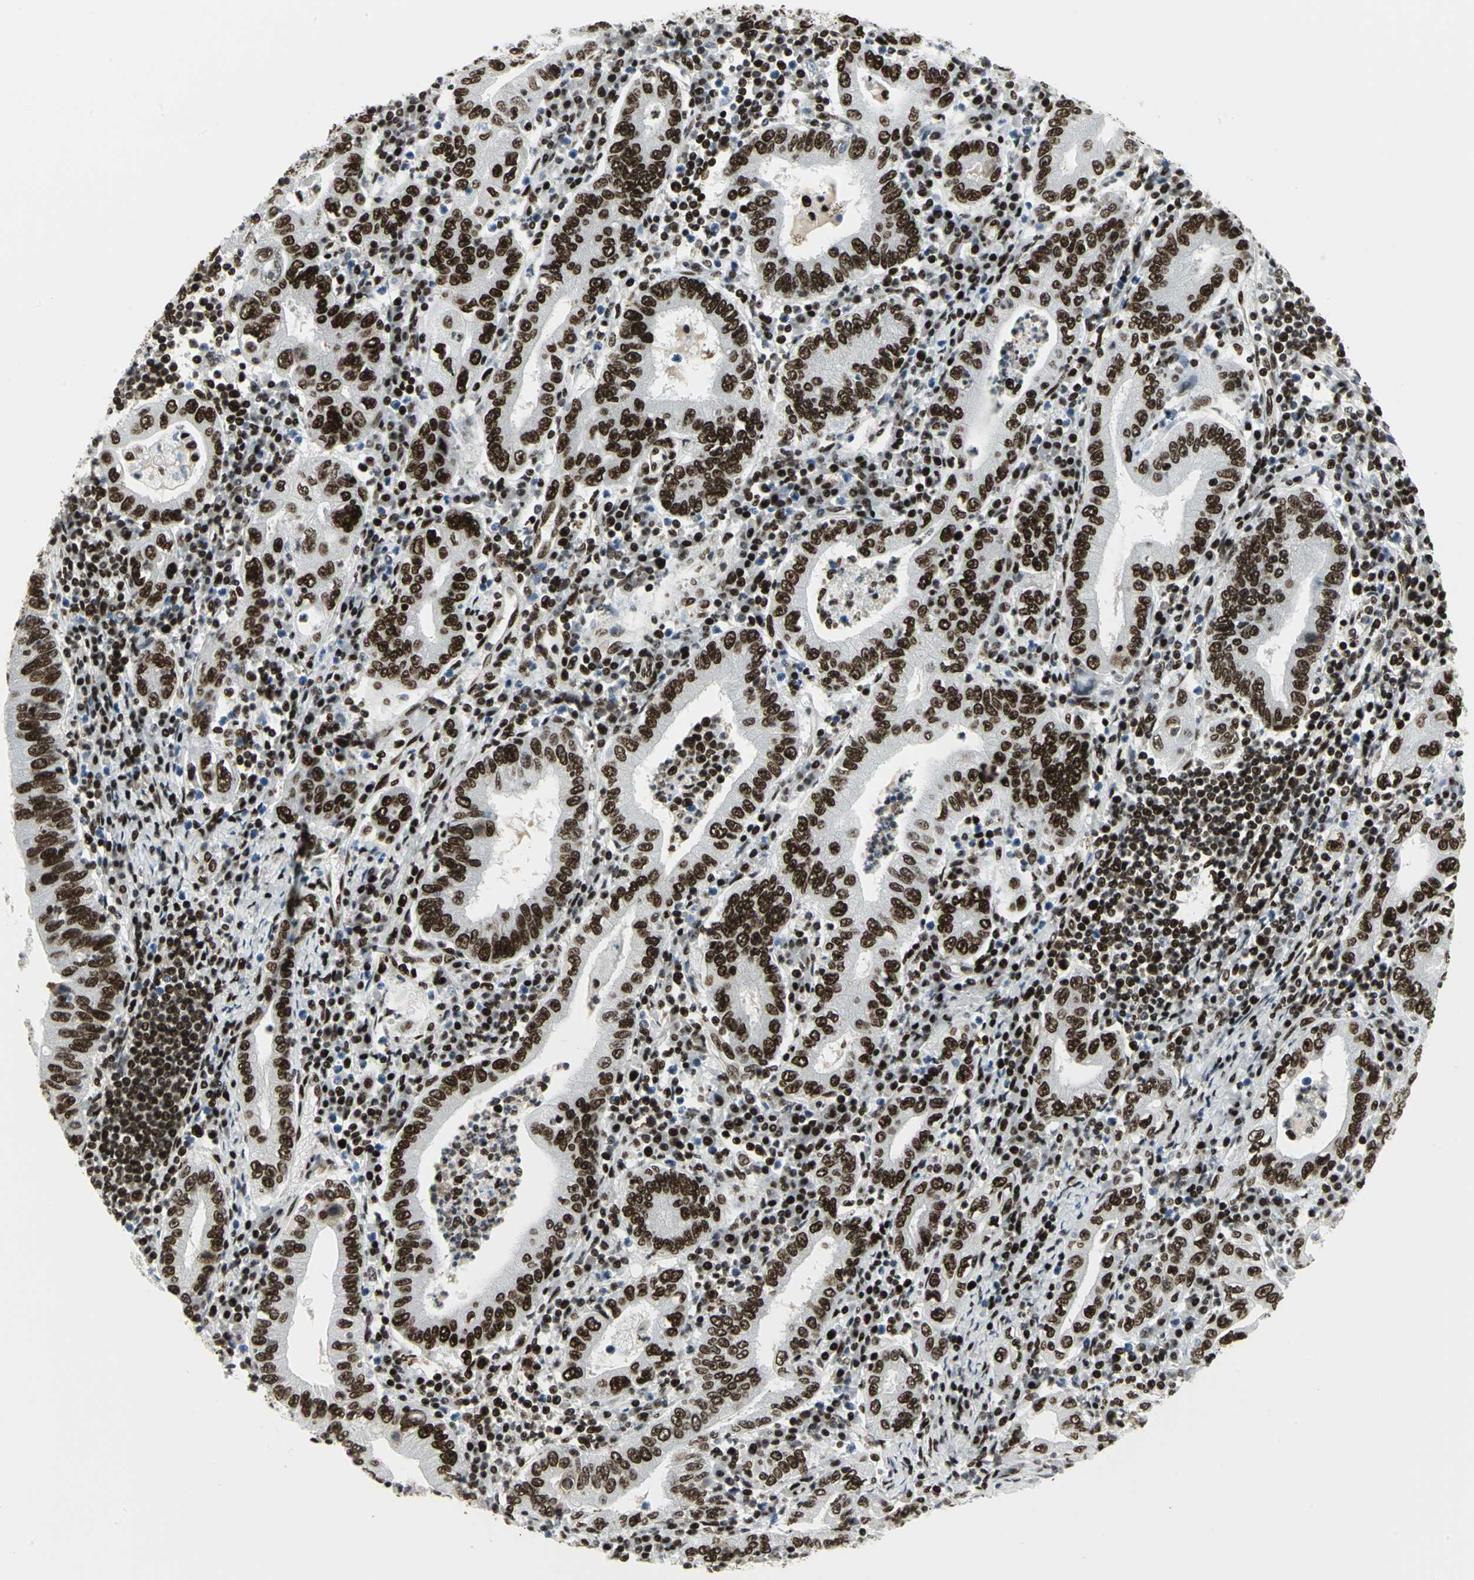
{"staining": {"intensity": "strong", "quantity": ">75%", "location": "nuclear"}, "tissue": "stomach cancer", "cell_type": "Tumor cells", "image_type": "cancer", "snomed": [{"axis": "morphology", "description": "Normal tissue, NOS"}, {"axis": "morphology", "description": "Adenocarcinoma, NOS"}, {"axis": "topography", "description": "Esophagus"}, {"axis": "topography", "description": "Stomach, upper"}, {"axis": "topography", "description": "Peripheral nerve tissue"}], "caption": "A brown stain labels strong nuclear positivity of a protein in stomach cancer (adenocarcinoma) tumor cells.", "gene": "SMARCA4", "patient": {"sex": "male", "age": 62}}